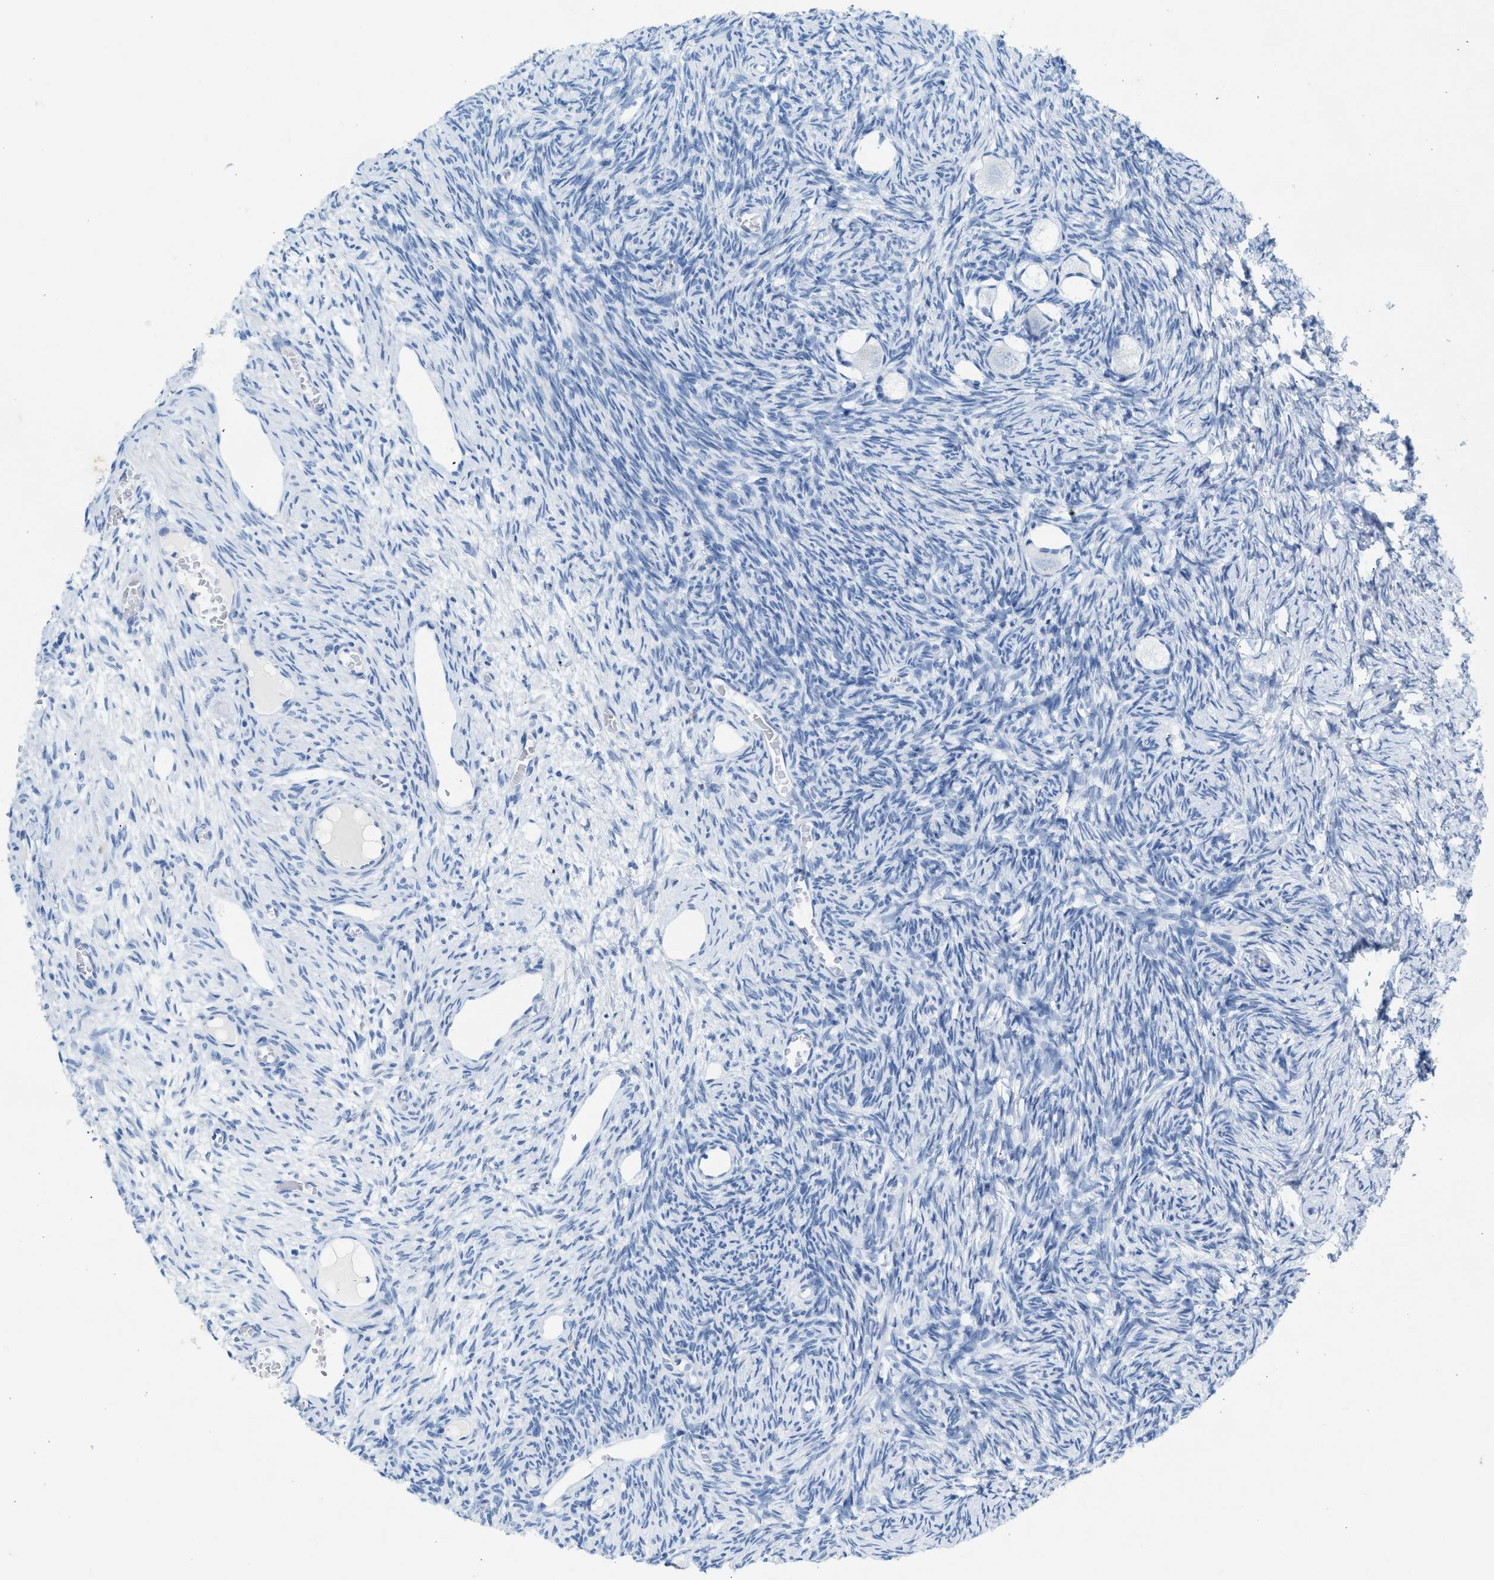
{"staining": {"intensity": "negative", "quantity": "none", "location": "none"}, "tissue": "ovary", "cell_type": "Follicle cells", "image_type": "normal", "snomed": [{"axis": "morphology", "description": "Normal tissue, NOS"}, {"axis": "topography", "description": "Ovary"}], "caption": "High magnification brightfield microscopy of unremarkable ovary stained with DAB (brown) and counterstained with hematoxylin (blue): follicle cells show no significant positivity. The staining is performed using DAB (3,3'-diaminobenzidine) brown chromogen with nuclei counter-stained in using hematoxylin.", "gene": "HHATL", "patient": {"sex": "female", "age": 27}}